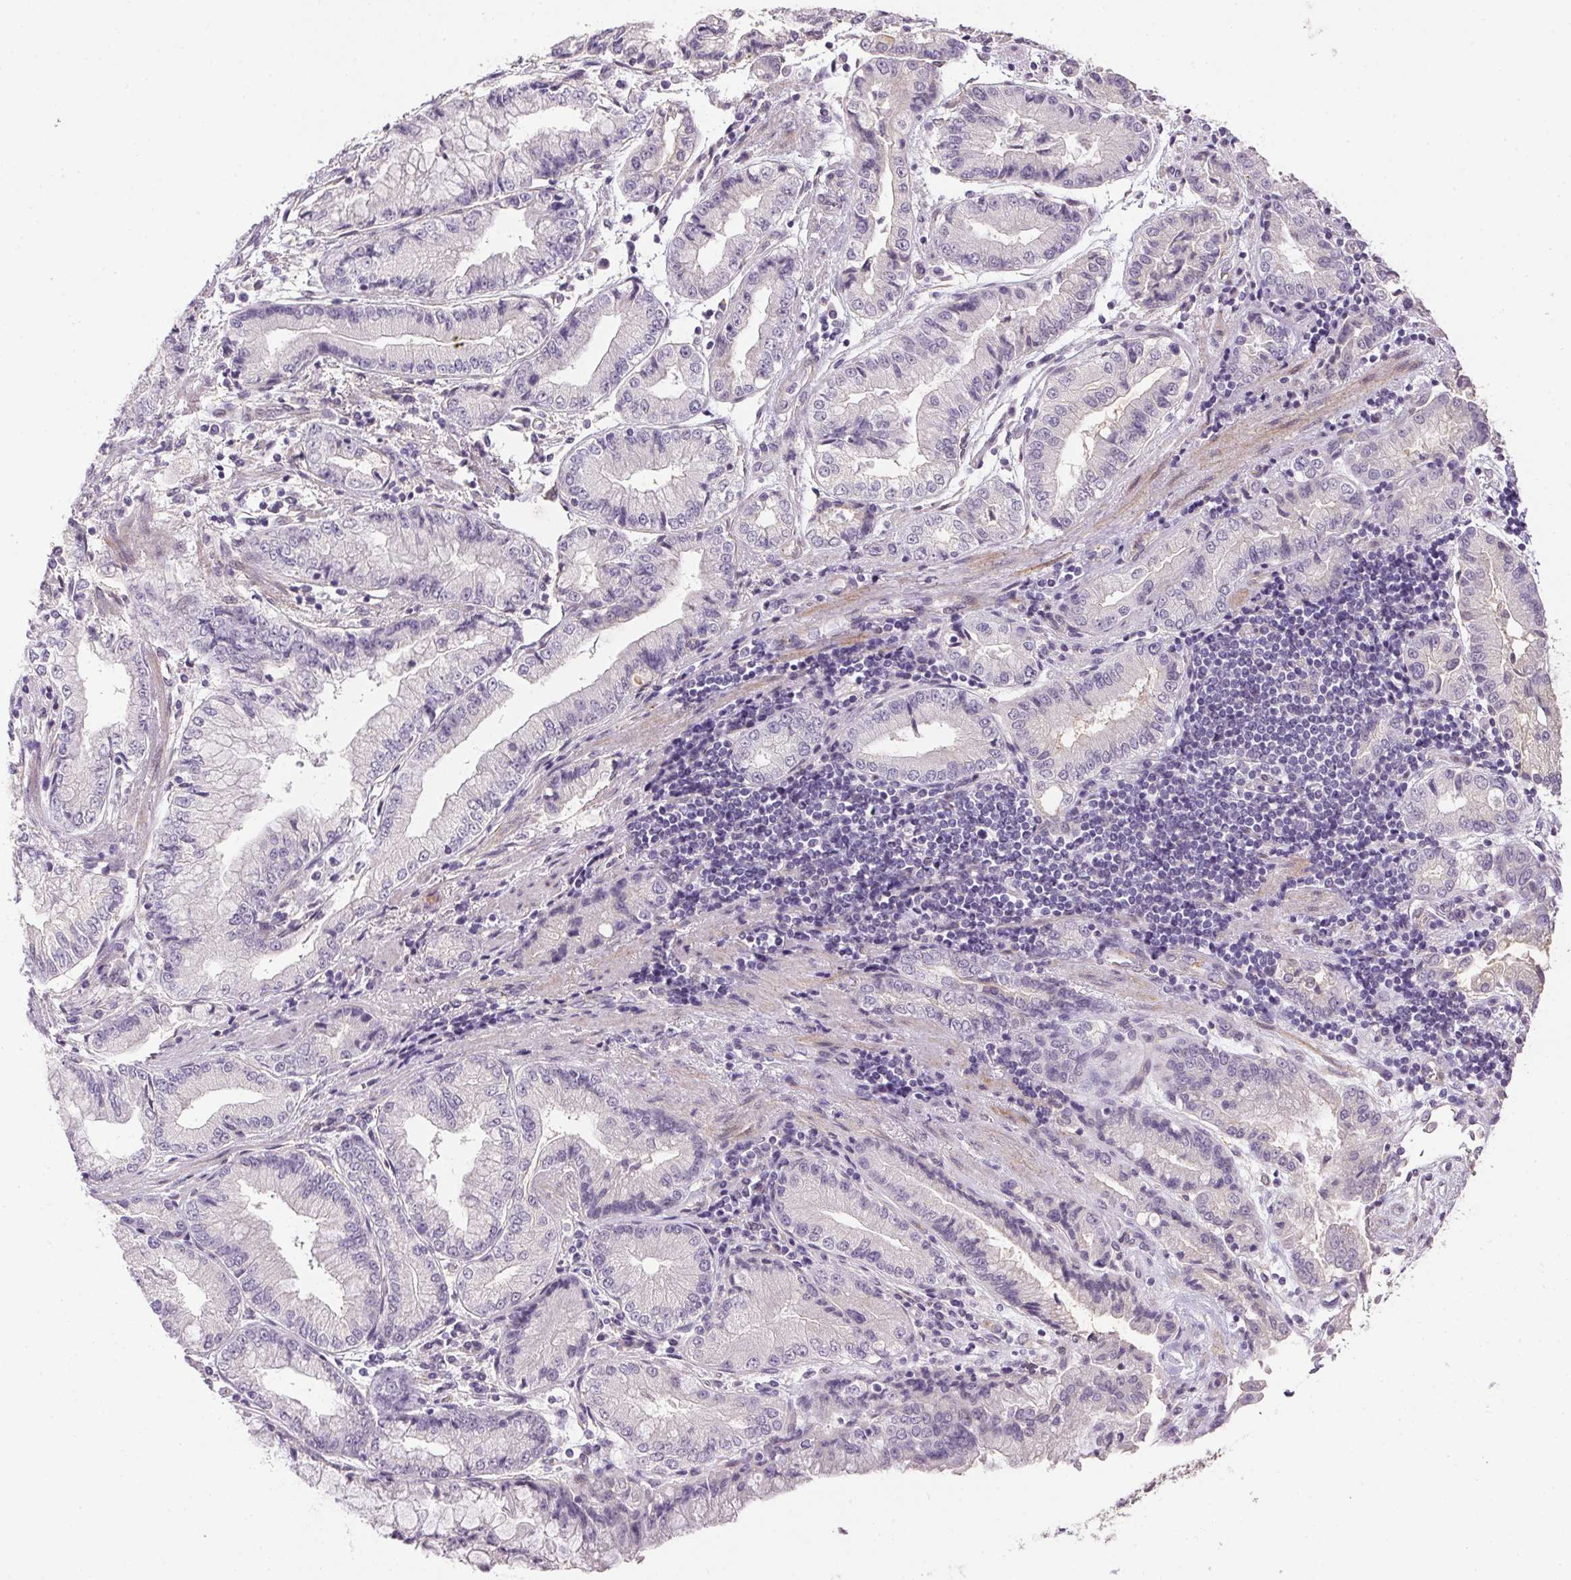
{"staining": {"intensity": "negative", "quantity": "none", "location": "none"}, "tissue": "stomach cancer", "cell_type": "Tumor cells", "image_type": "cancer", "snomed": [{"axis": "morphology", "description": "Adenocarcinoma, NOS"}, {"axis": "topography", "description": "Stomach, upper"}], "caption": "Histopathology image shows no protein staining in tumor cells of stomach adenocarcinoma tissue.", "gene": "PRL", "patient": {"sex": "female", "age": 74}}